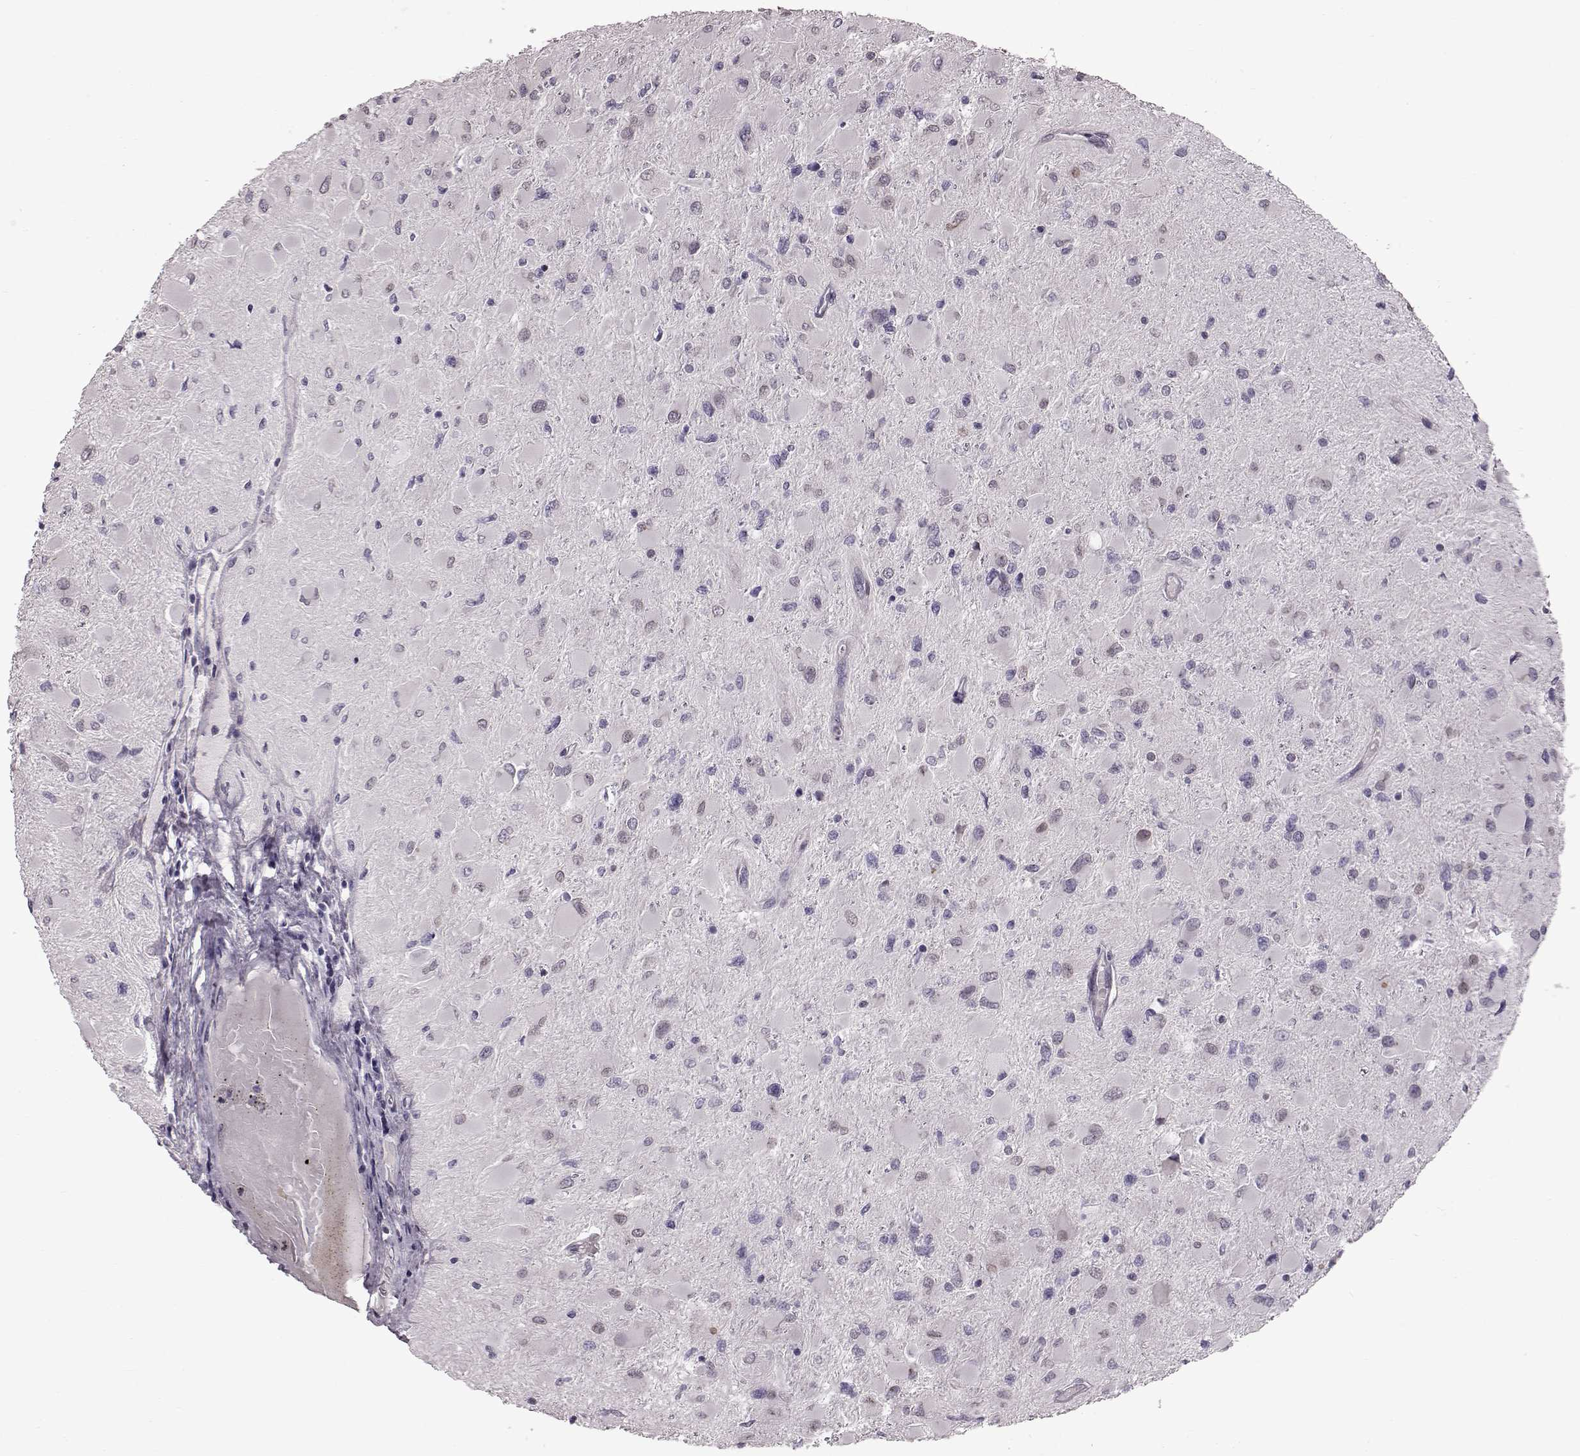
{"staining": {"intensity": "negative", "quantity": "none", "location": "none"}, "tissue": "glioma", "cell_type": "Tumor cells", "image_type": "cancer", "snomed": [{"axis": "morphology", "description": "Glioma, malignant, High grade"}, {"axis": "topography", "description": "Cerebral cortex"}], "caption": "This is a image of immunohistochemistry (IHC) staining of malignant high-grade glioma, which shows no positivity in tumor cells. (DAB immunohistochemistry (IHC) with hematoxylin counter stain).", "gene": "TCHHL1", "patient": {"sex": "female", "age": 36}}